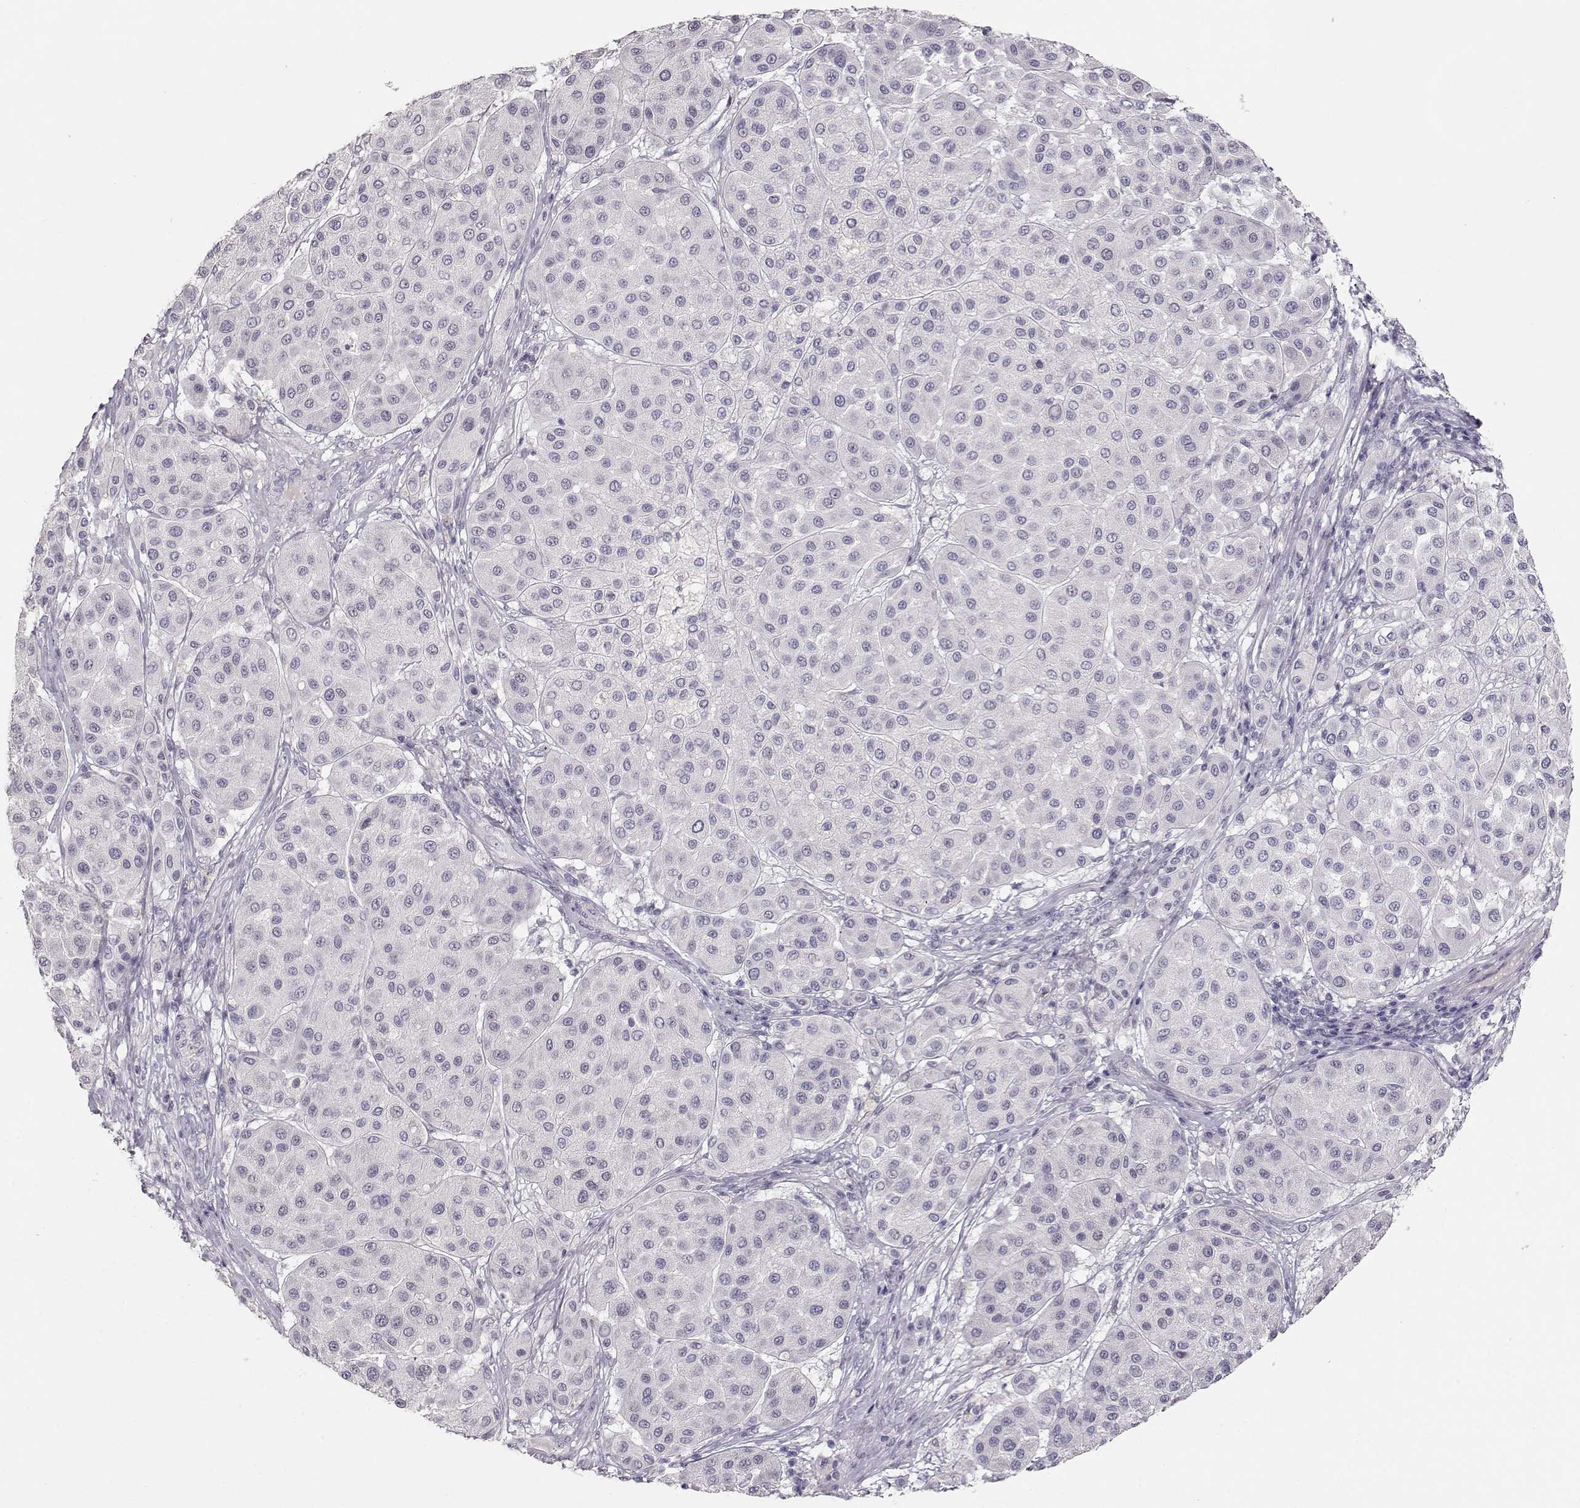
{"staining": {"intensity": "negative", "quantity": "none", "location": "none"}, "tissue": "melanoma", "cell_type": "Tumor cells", "image_type": "cancer", "snomed": [{"axis": "morphology", "description": "Malignant melanoma, Metastatic site"}, {"axis": "topography", "description": "Smooth muscle"}], "caption": "The immunohistochemistry histopathology image has no significant expression in tumor cells of melanoma tissue.", "gene": "TKTL1", "patient": {"sex": "male", "age": 41}}